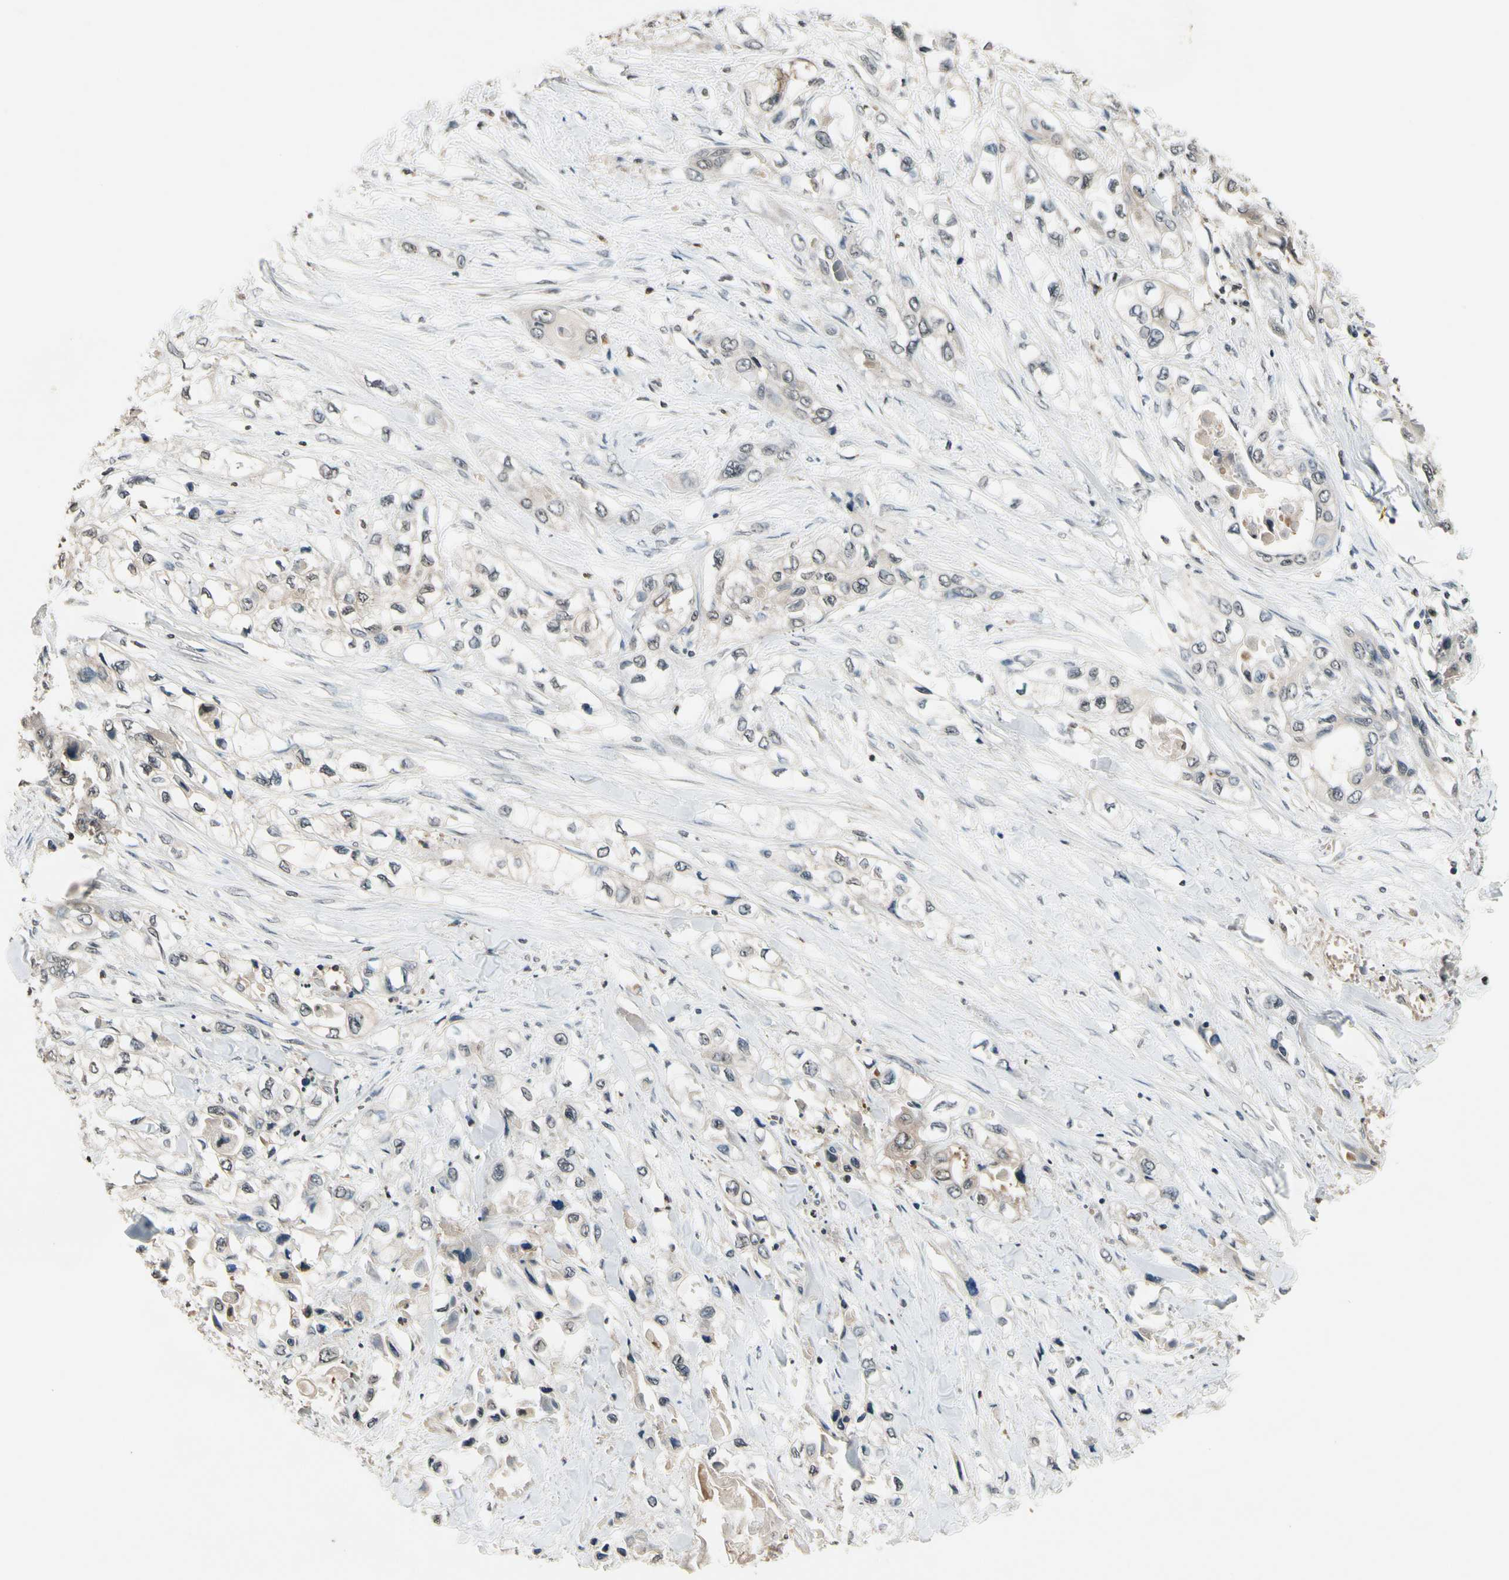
{"staining": {"intensity": "weak", "quantity": "25%-75%", "location": "cytoplasmic/membranous"}, "tissue": "pancreatic cancer", "cell_type": "Tumor cells", "image_type": "cancer", "snomed": [{"axis": "morphology", "description": "Adenocarcinoma, NOS"}, {"axis": "topography", "description": "Pancreas"}], "caption": "Pancreatic cancer stained for a protein shows weak cytoplasmic/membranous positivity in tumor cells. The protein is shown in brown color, while the nuclei are stained blue.", "gene": "GCLC", "patient": {"sex": "female", "age": 70}}